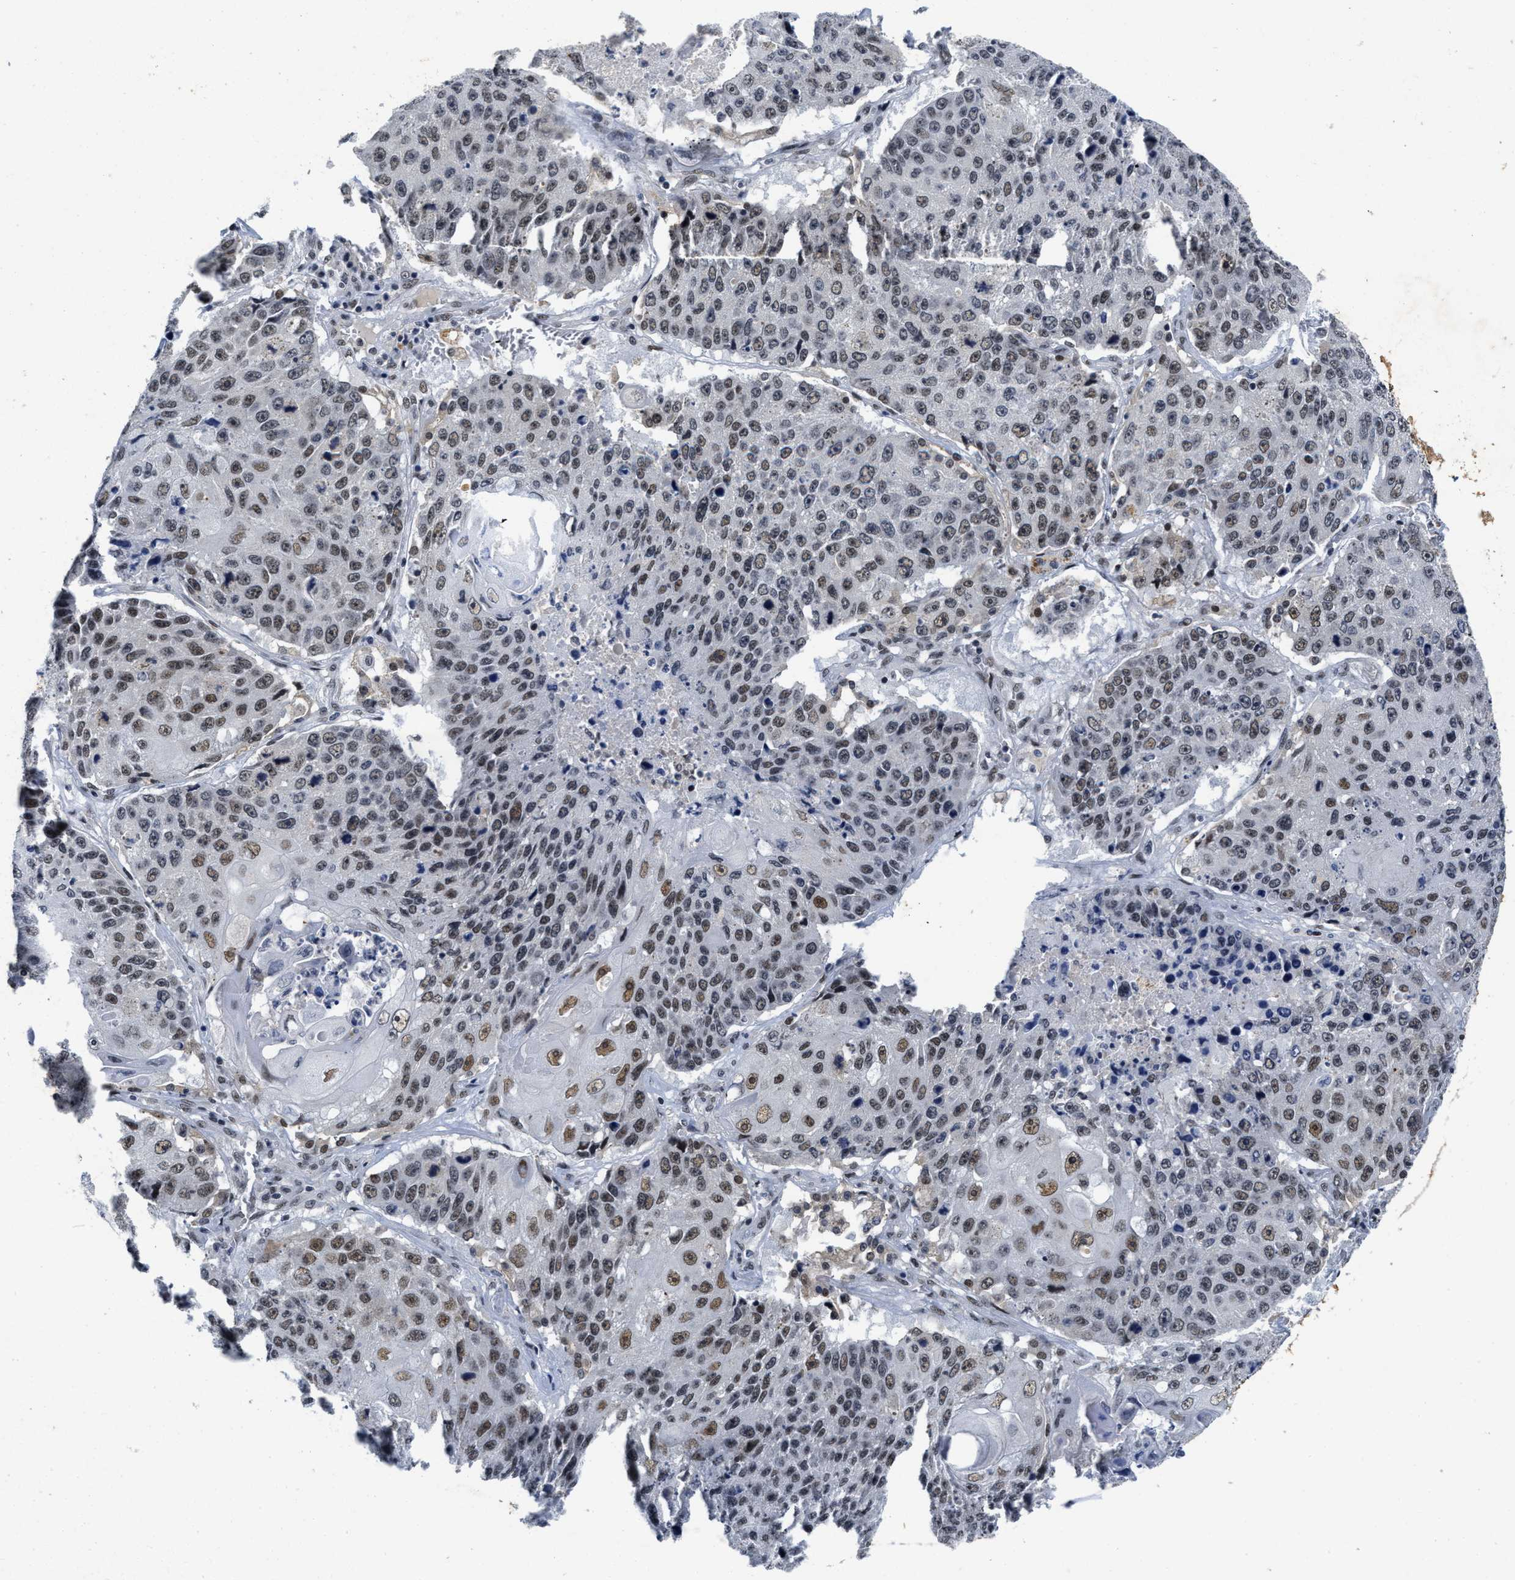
{"staining": {"intensity": "moderate", "quantity": ">75%", "location": "nuclear"}, "tissue": "lung cancer", "cell_type": "Tumor cells", "image_type": "cancer", "snomed": [{"axis": "morphology", "description": "Squamous cell carcinoma, NOS"}, {"axis": "topography", "description": "Lung"}], "caption": "Moderate nuclear protein expression is appreciated in approximately >75% of tumor cells in lung cancer.", "gene": "INIP", "patient": {"sex": "male", "age": 61}}